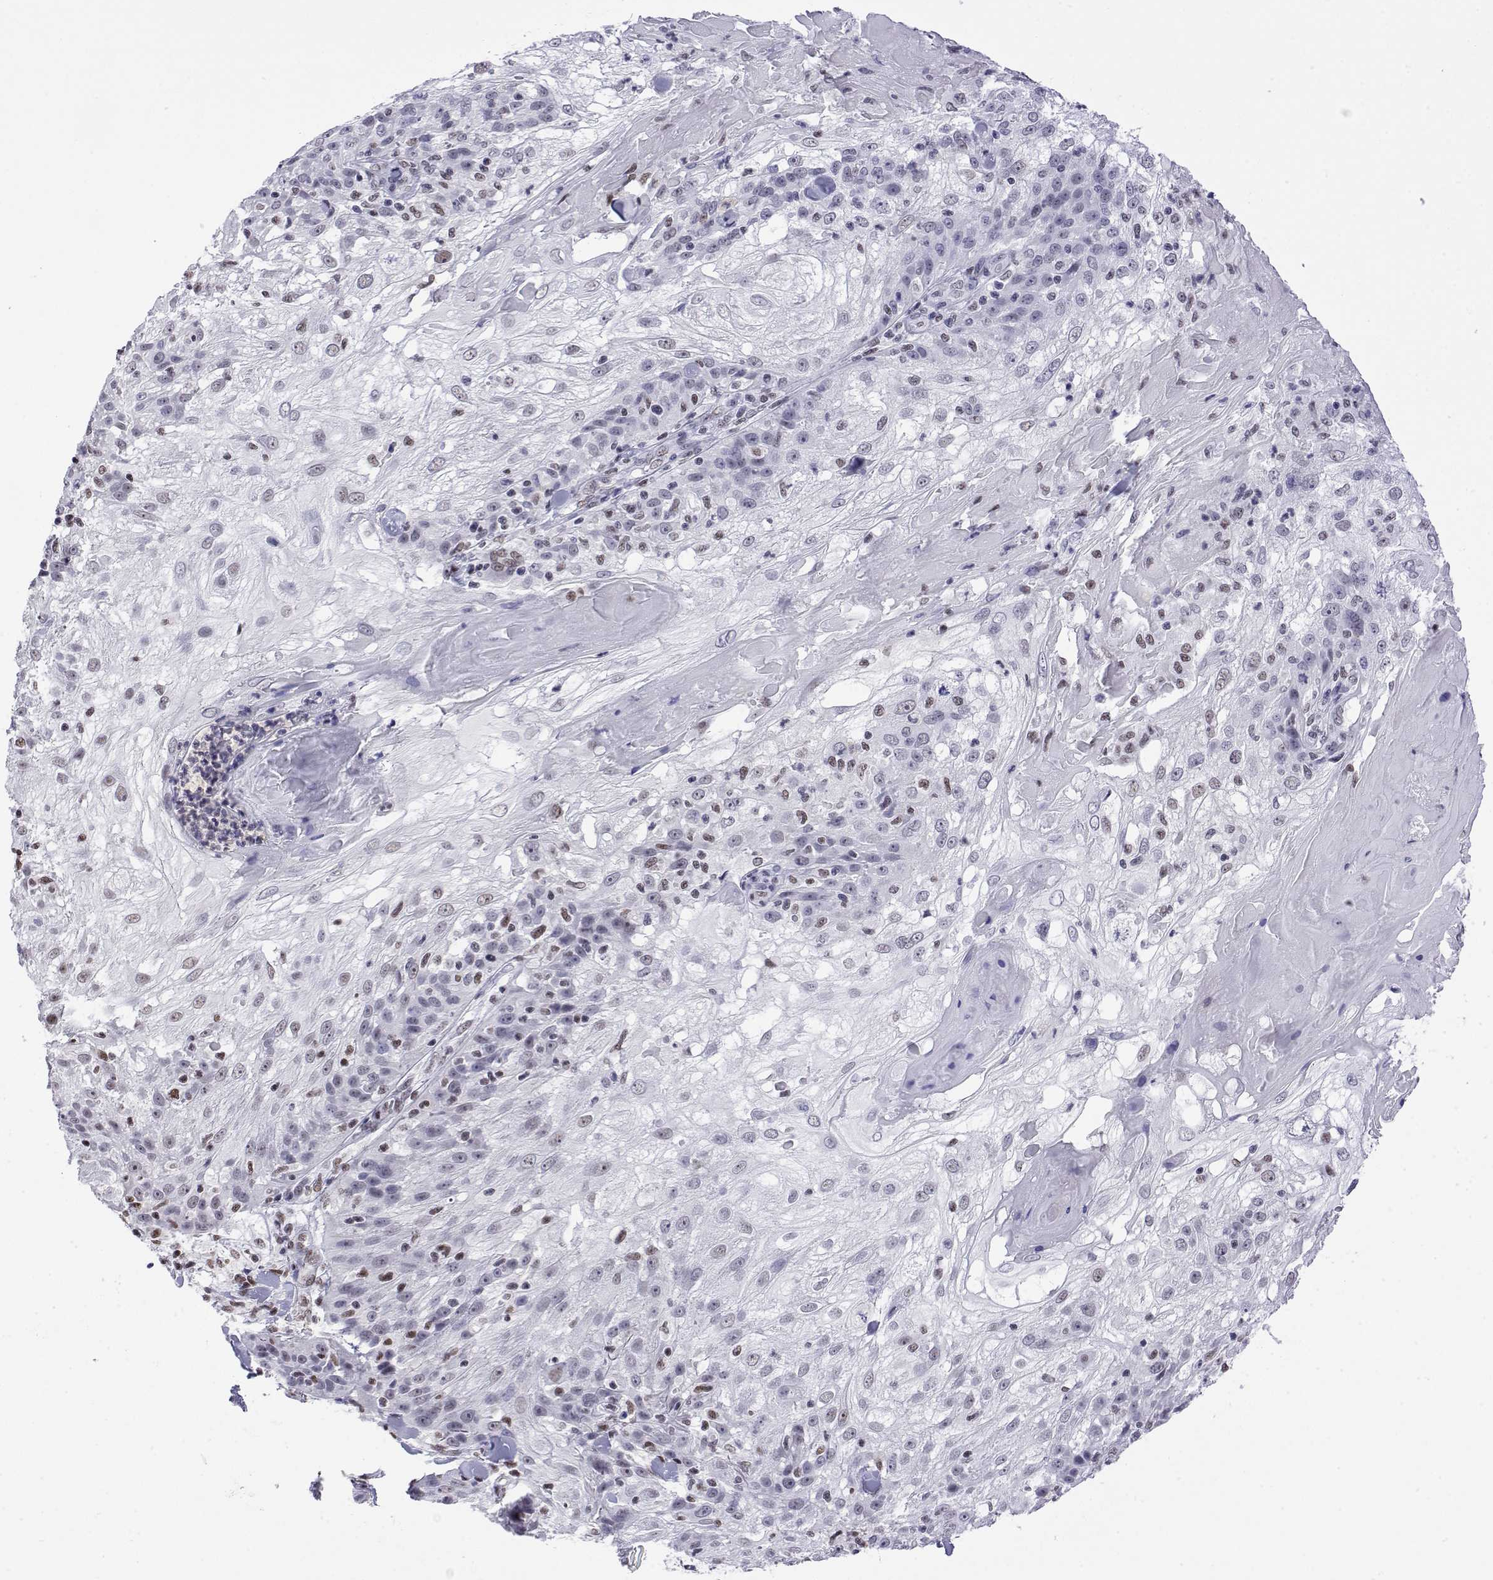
{"staining": {"intensity": "negative", "quantity": "none", "location": "none"}, "tissue": "skin cancer", "cell_type": "Tumor cells", "image_type": "cancer", "snomed": [{"axis": "morphology", "description": "Normal tissue, NOS"}, {"axis": "morphology", "description": "Squamous cell carcinoma, NOS"}, {"axis": "topography", "description": "Skin"}], "caption": "Photomicrograph shows no protein expression in tumor cells of skin squamous cell carcinoma tissue.", "gene": "POLDIP3", "patient": {"sex": "female", "age": 83}}